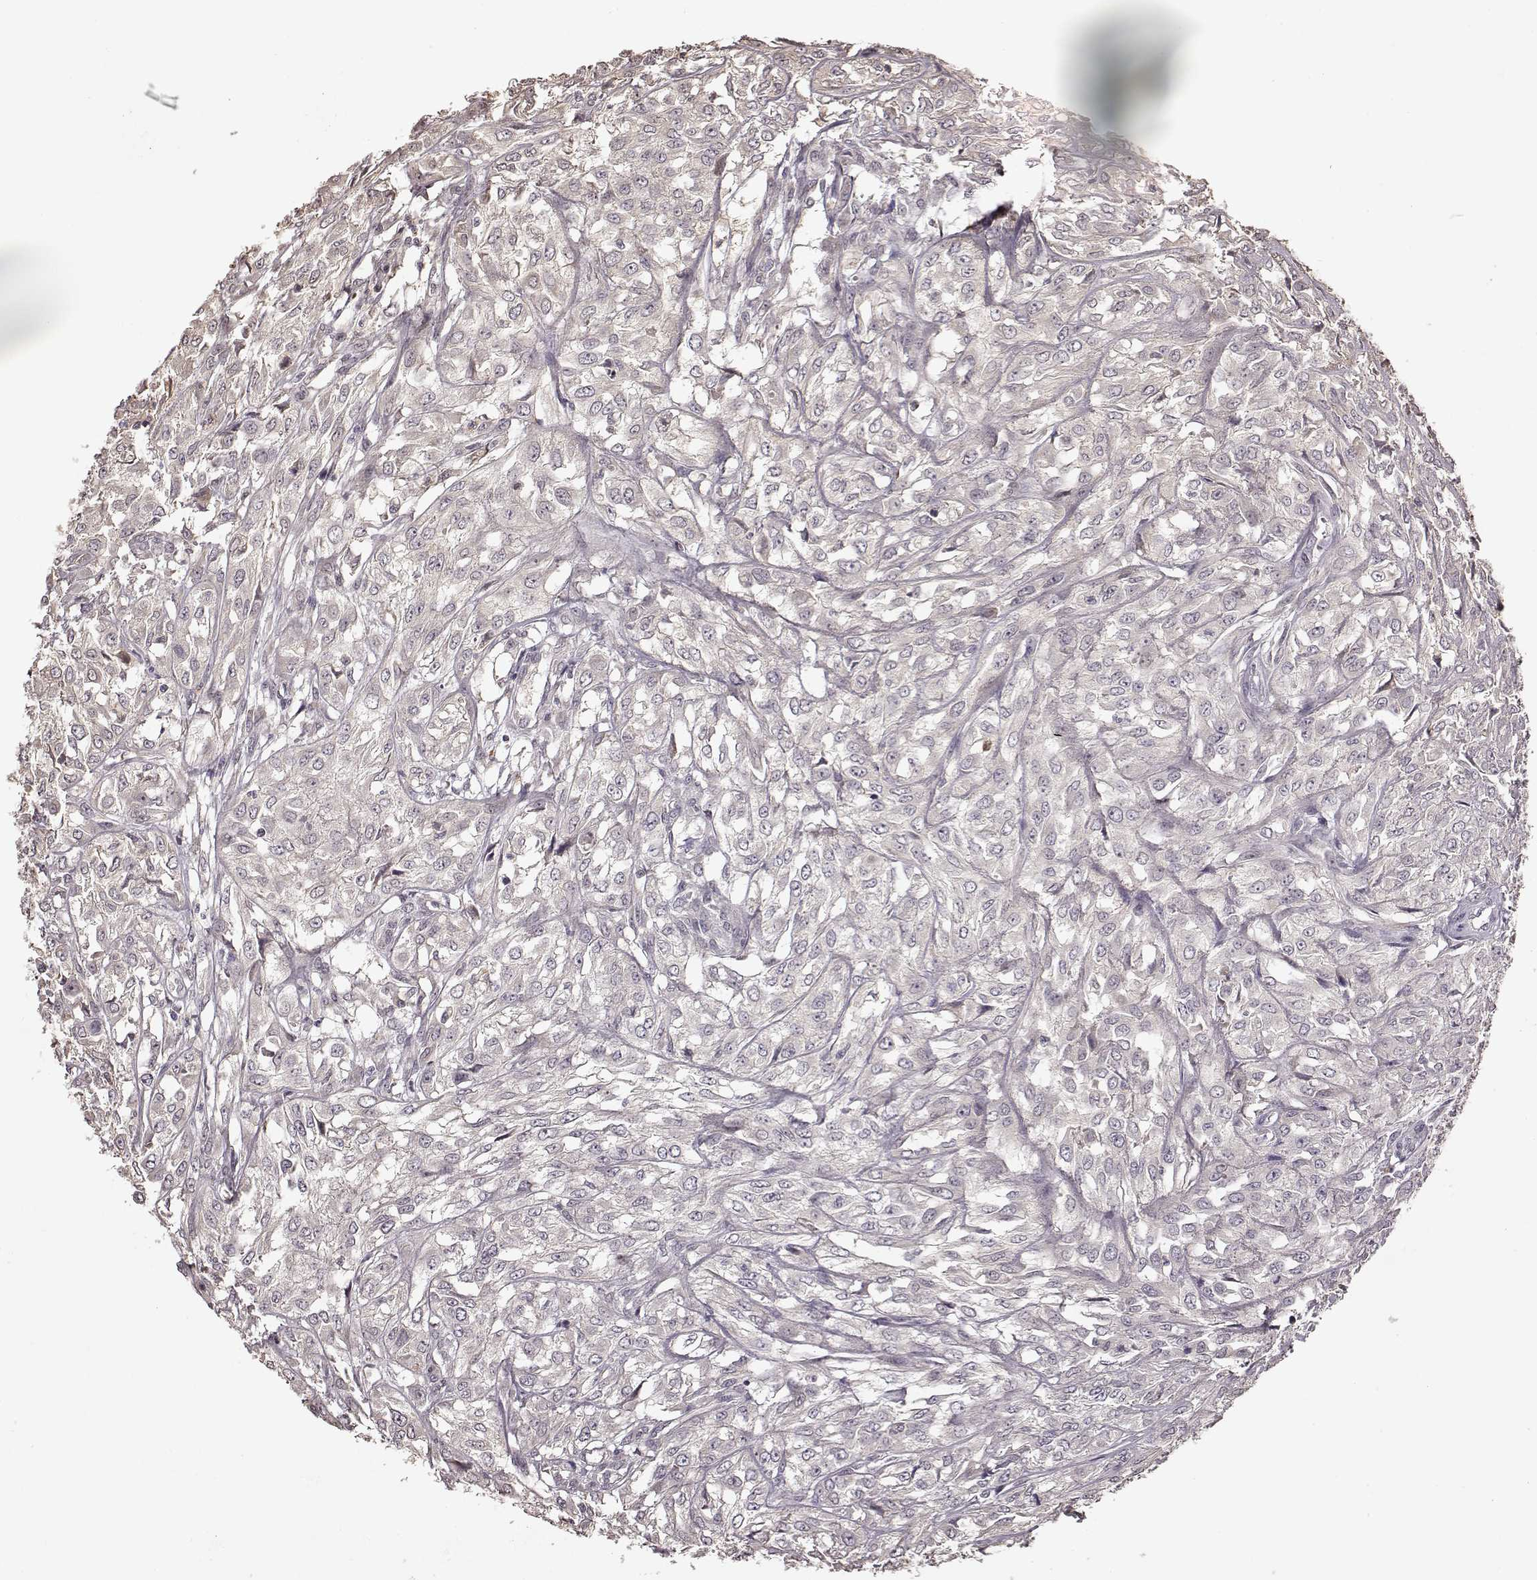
{"staining": {"intensity": "negative", "quantity": "none", "location": "none"}, "tissue": "urothelial cancer", "cell_type": "Tumor cells", "image_type": "cancer", "snomed": [{"axis": "morphology", "description": "Urothelial carcinoma, High grade"}, {"axis": "topography", "description": "Urinary bladder"}], "caption": "The photomicrograph reveals no significant staining in tumor cells of urothelial cancer.", "gene": "CRB1", "patient": {"sex": "male", "age": 67}}